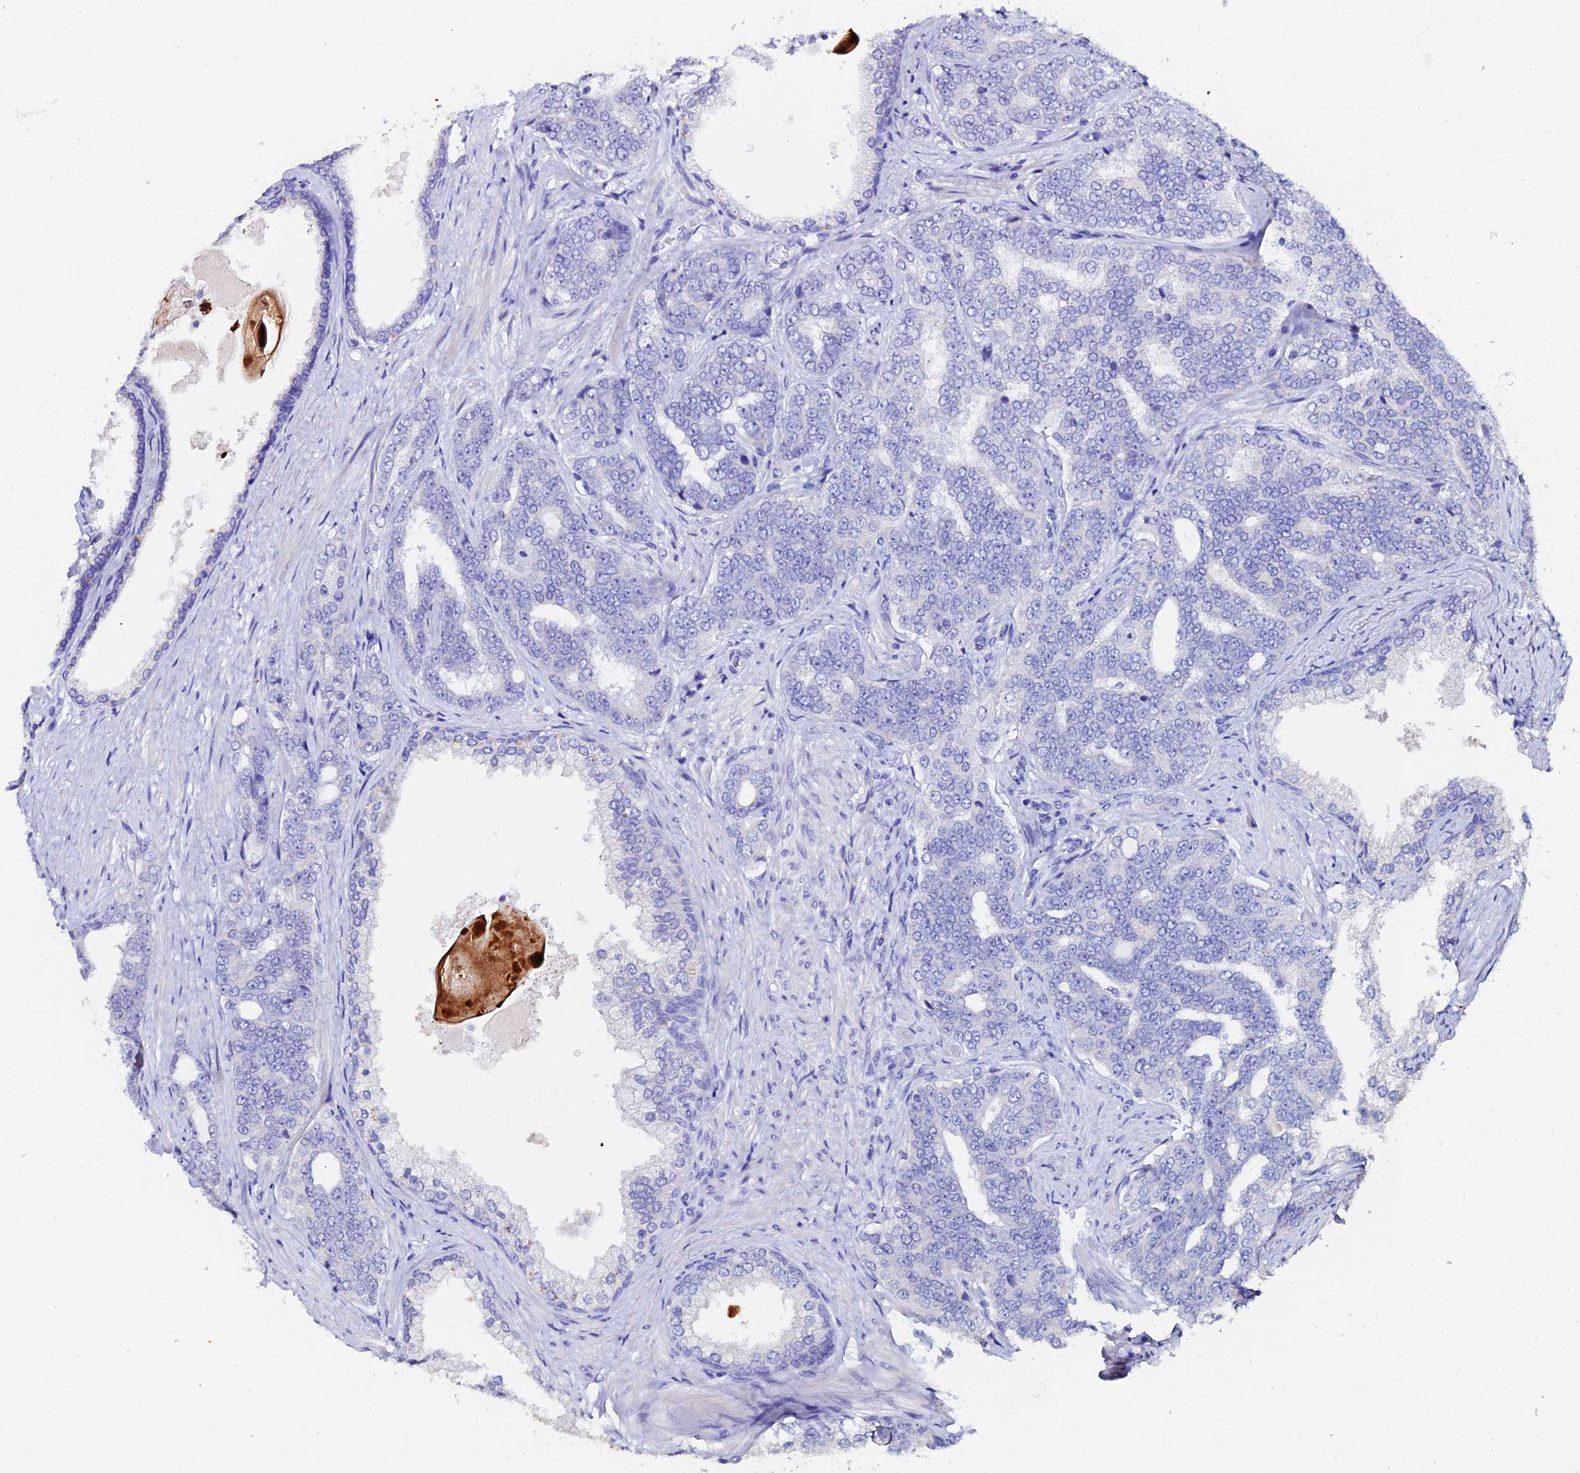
{"staining": {"intensity": "negative", "quantity": "none", "location": "none"}, "tissue": "prostate cancer", "cell_type": "Tumor cells", "image_type": "cancer", "snomed": [{"axis": "morphology", "description": "Adenocarcinoma, High grade"}, {"axis": "topography", "description": "Prostate"}], "caption": "High magnification brightfield microscopy of prostate high-grade adenocarcinoma stained with DAB (brown) and counterstained with hematoxylin (blue): tumor cells show no significant staining. (DAB IHC with hematoxylin counter stain).", "gene": "ESRRG", "patient": {"sex": "male", "age": 67}}